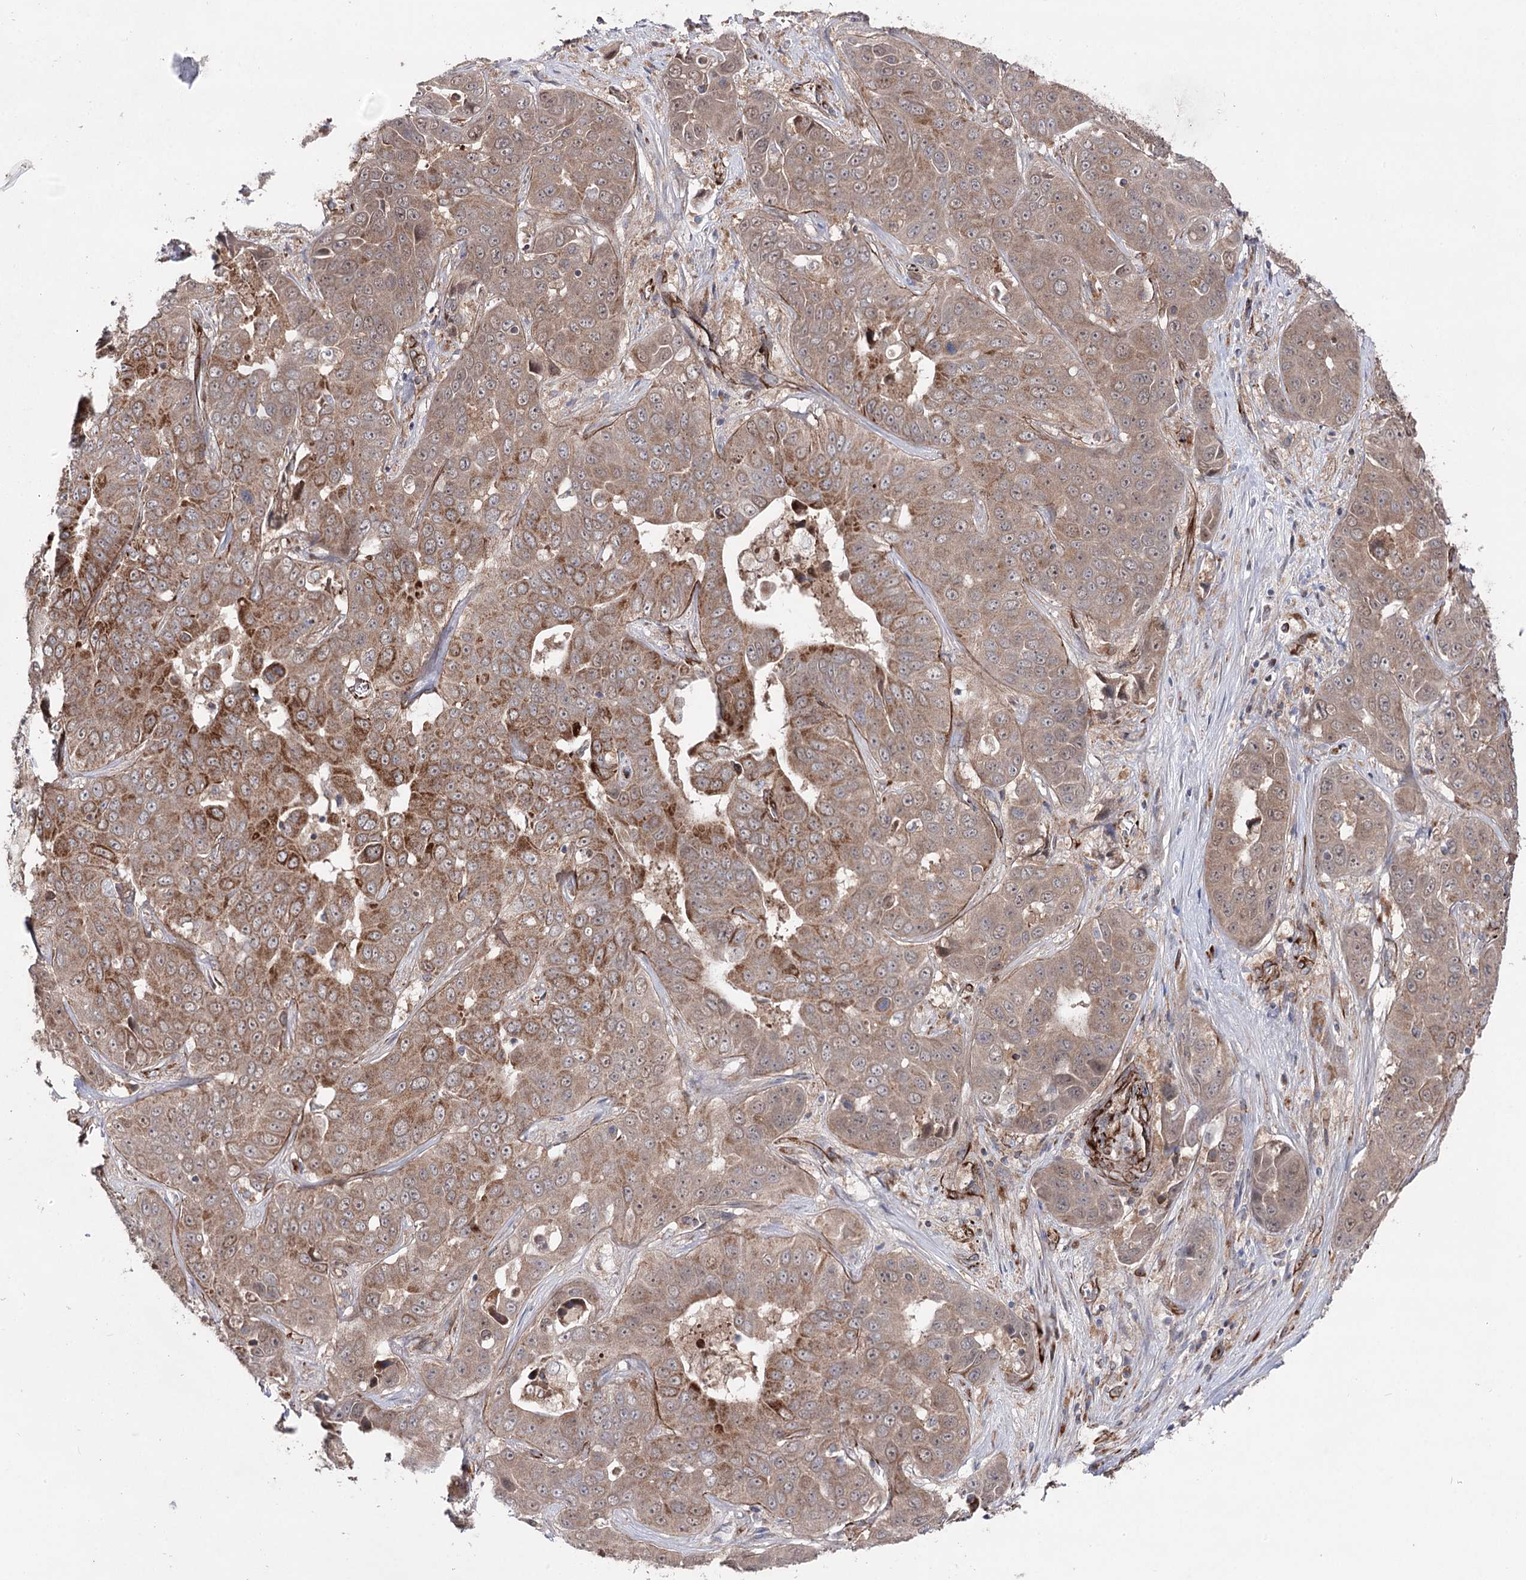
{"staining": {"intensity": "strong", "quantity": "25%-75%", "location": "cytoplasmic/membranous"}, "tissue": "liver cancer", "cell_type": "Tumor cells", "image_type": "cancer", "snomed": [{"axis": "morphology", "description": "Cholangiocarcinoma"}, {"axis": "topography", "description": "Liver"}], "caption": "There is high levels of strong cytoplasmic/membranous expression in tumor cells of liver cancer, as demonstrated by immunohistochemical staining (brown color).", "gene": "MIB1", "patient": {"sex": "female", "age": 52}}